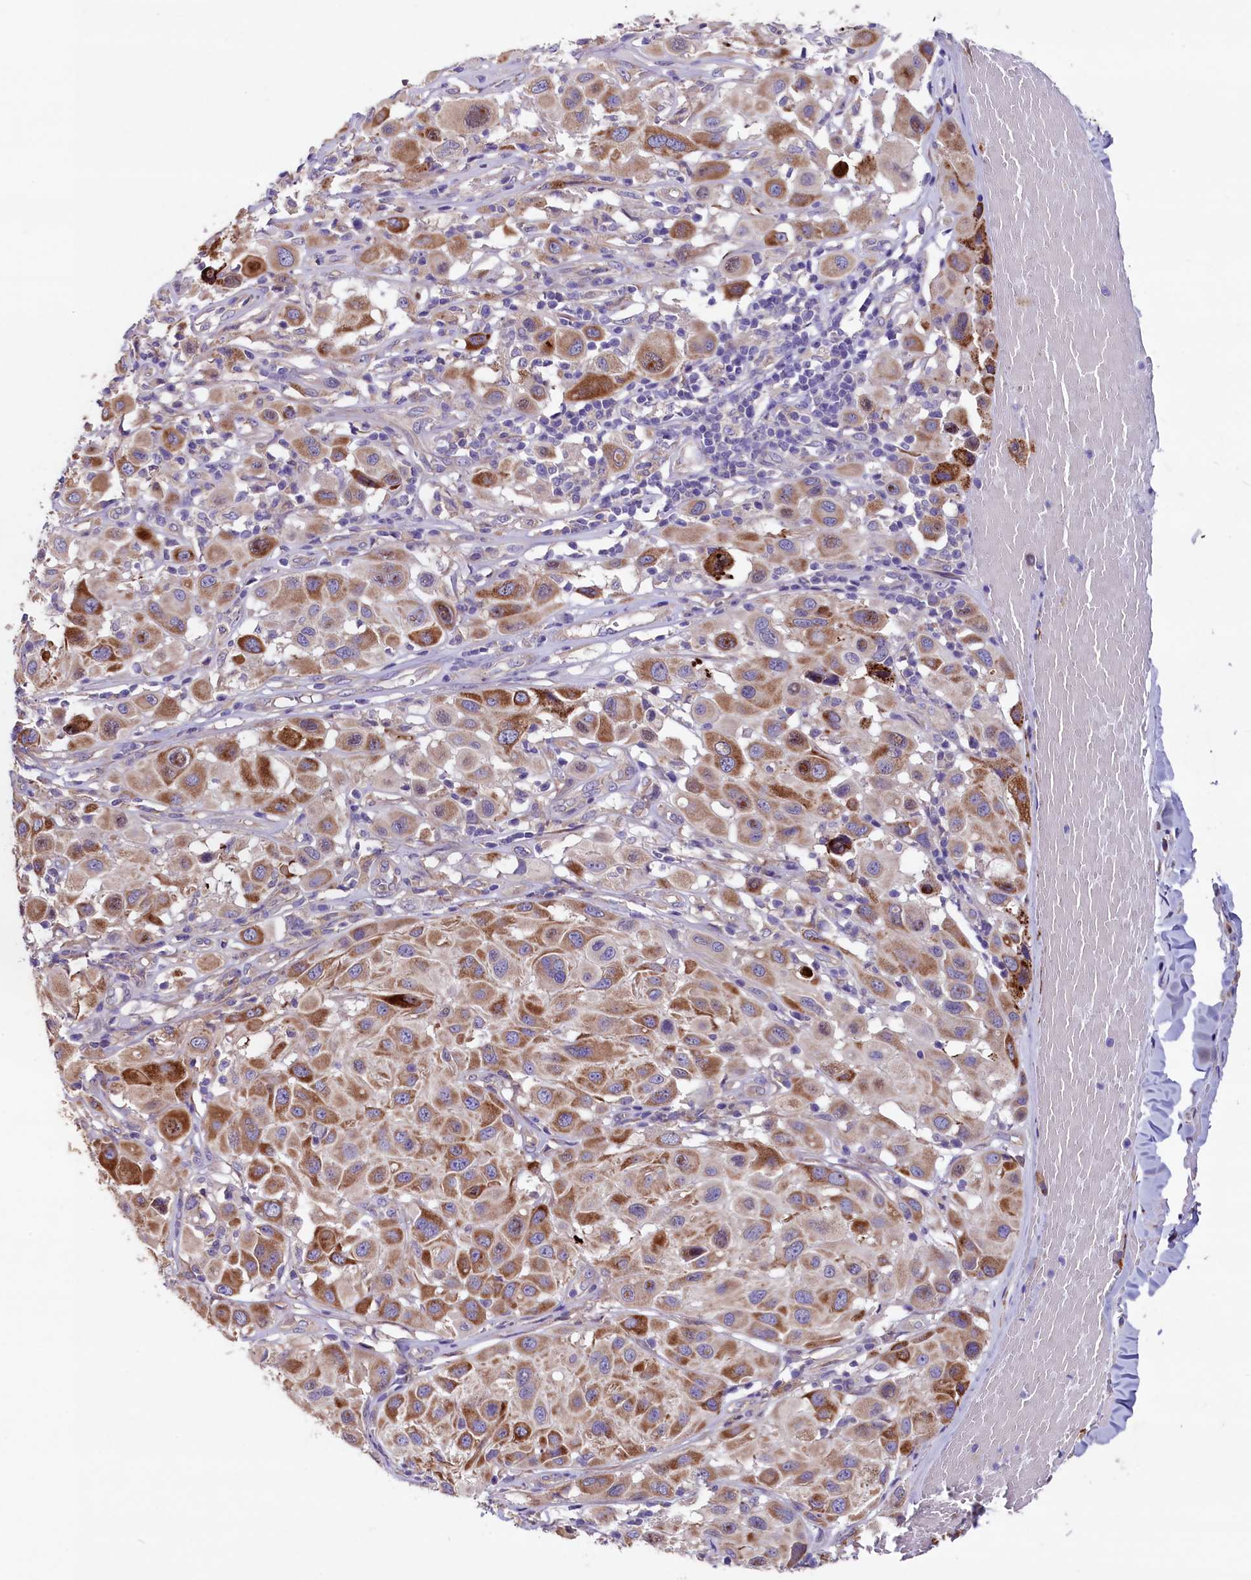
{"staining": {"intensity": "strong", "quantity": "<25%", "location": "cytoplasmic/membranous"}, "tissue": "melanoma", "cell_type": "Tumor cells", "image_type": "cancer", "snomed": [{"axis": "morphology", "description": "Malignant melanoma, Metastatic site"}, {"axis": "topography", "description": "Skin"}], "caption": "The photomicrograph reveals immunohistochemical staining of malignant melanoma (metastatic site). There is strong cytoplasmic/membranous expression is seen in approximately <25% of tumor cells. The staining is performed using DAB brown chromogen to label protein expression. The nuclei are counter-stained blue using hematoxylin.", "gene": "GPR108", "patient": {"sex": "male", "age": 41}}